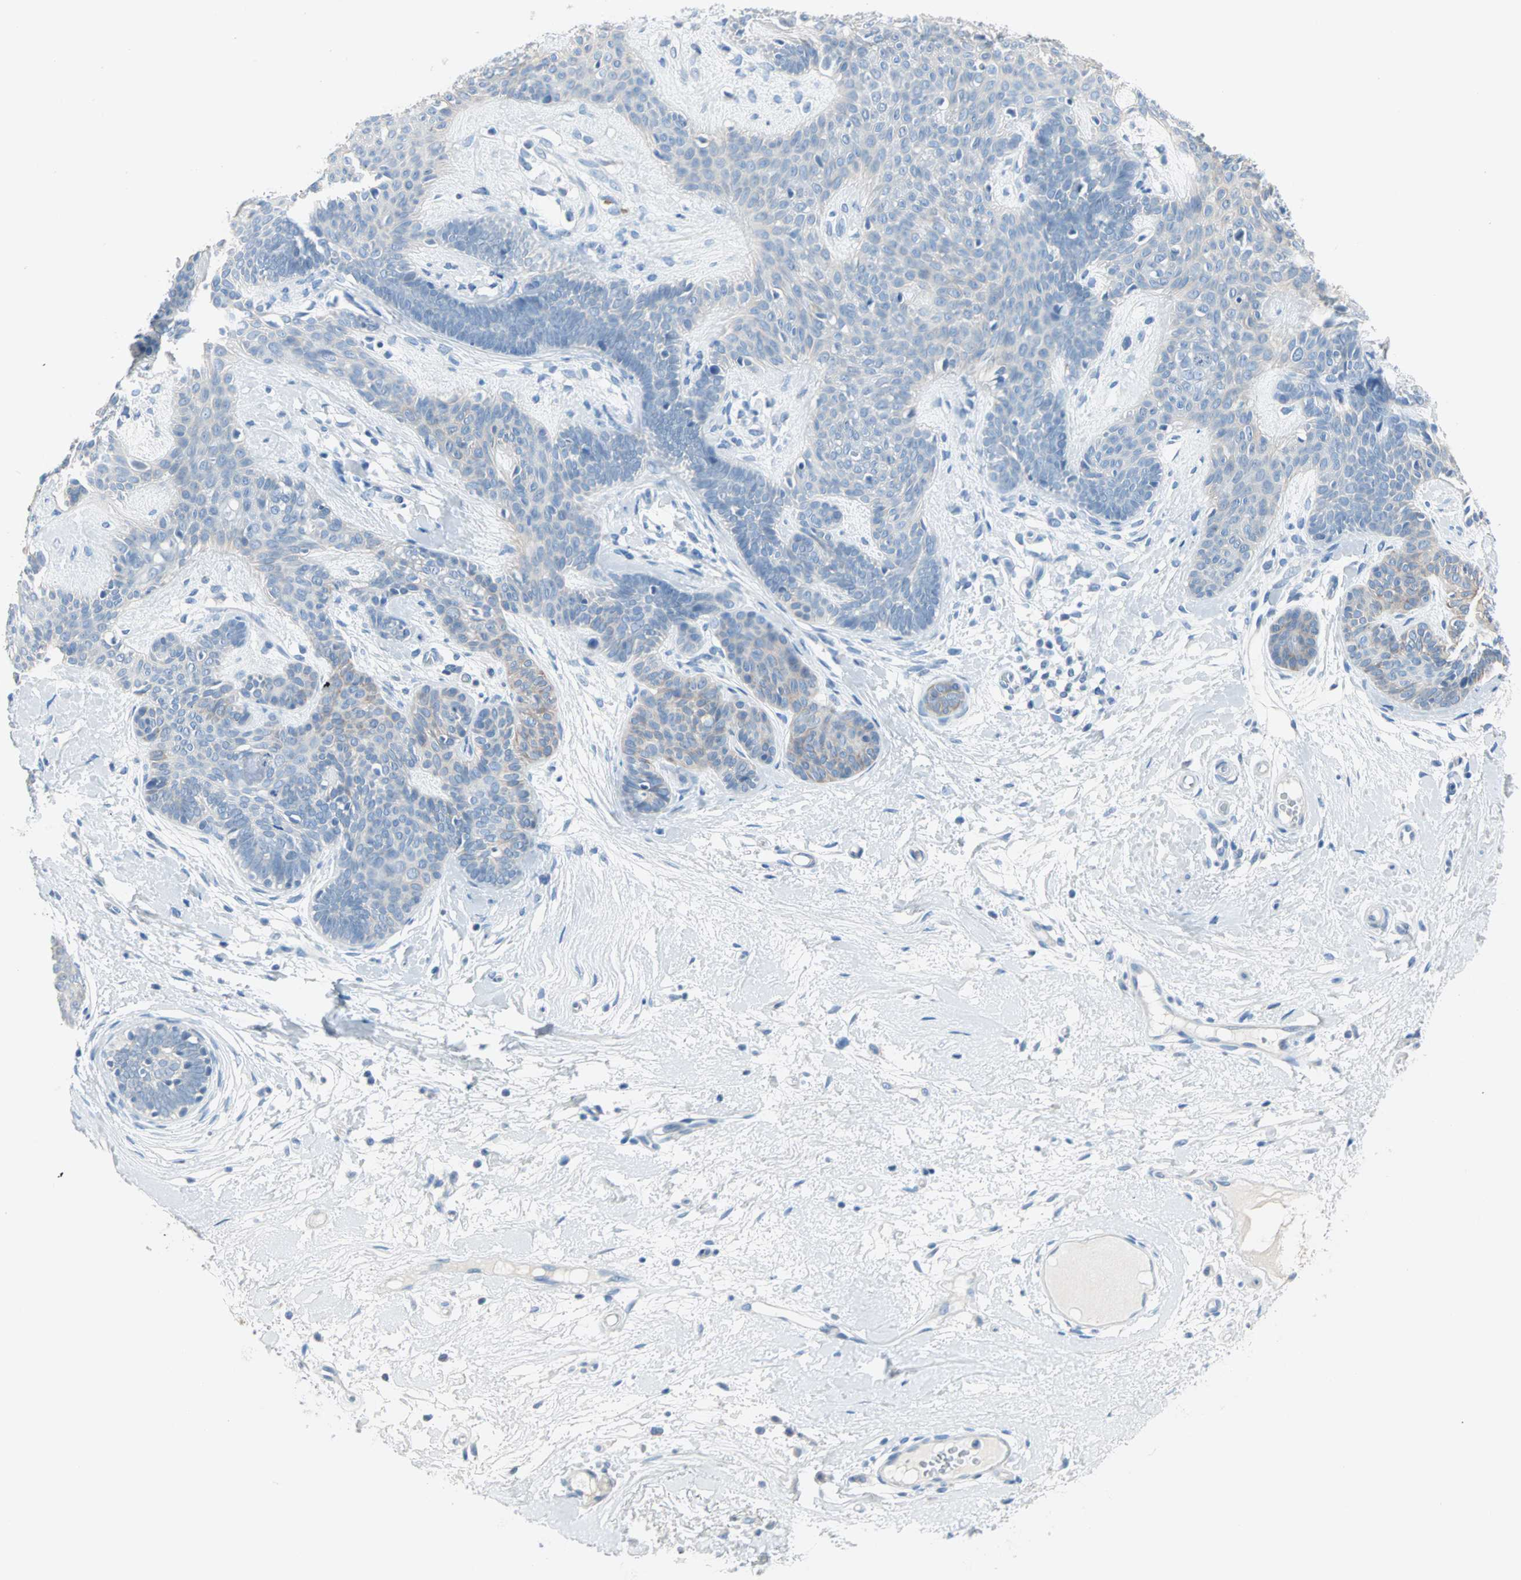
{"staining": {"intensity": "negative", "quantity": "none", "location": "none"}, "tissue": "skin cancer", "cell_type": "Tumor cells", "image_type": "cancer", "snomed": [{"axis": "morphology", "description": "Developmental malformation"}, {"axis": "morphology", "description": "Basal cell carcinoma"}, {"axis": "topography", "description": "Skin"}], "caption": "Immunohistochemistry histopathology image of human basal cell carcinoma (skin) stained for a protein (brown), which exhibits no expression in tumor cells. The staining is performed using DAB brown chromogen with nuclei counter-stained in using hematoxylin.", "gene": "SULT1C2", "patient": {"sex": "female", "age": 62}}